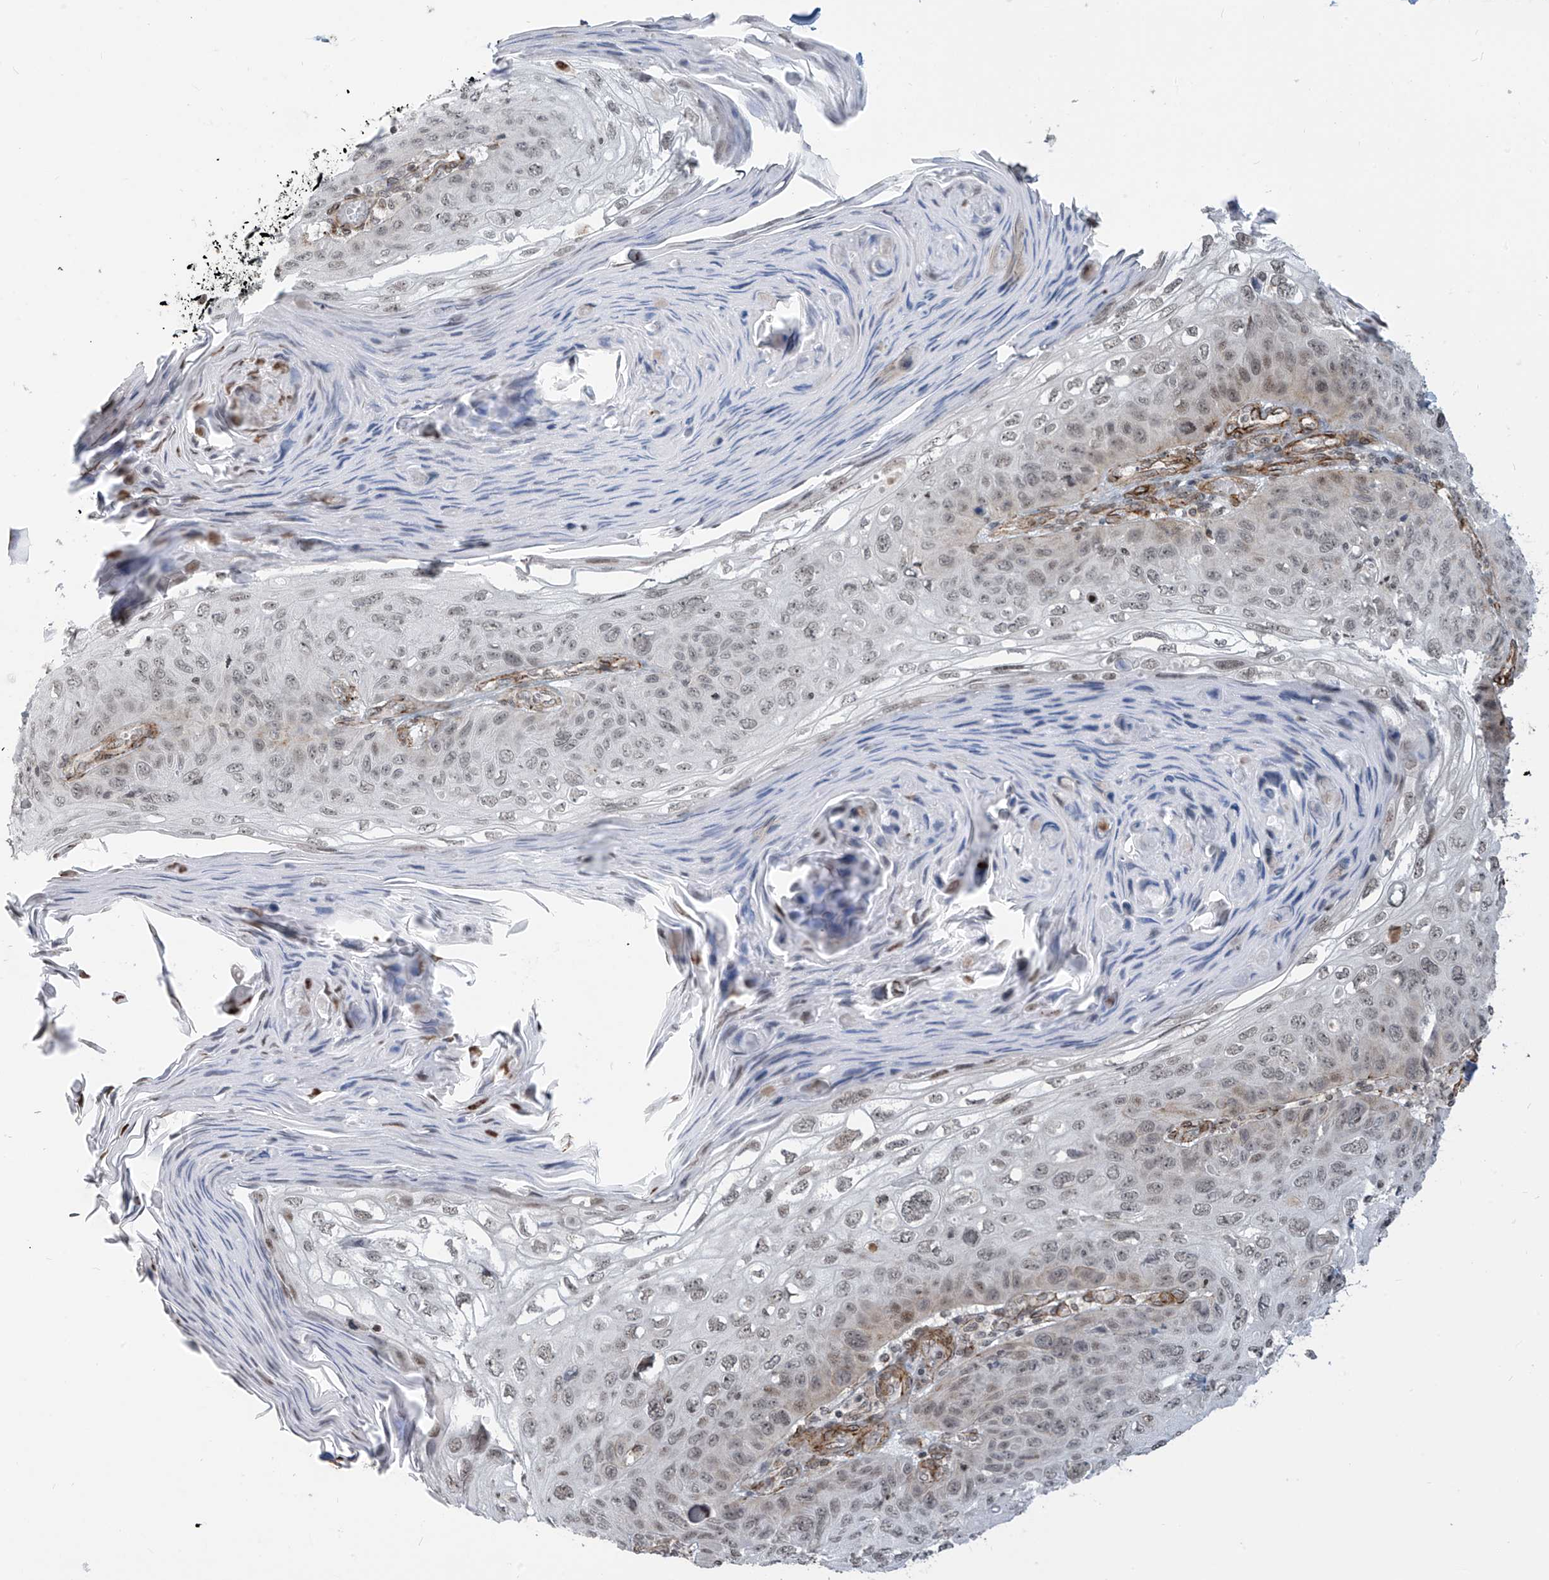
{"staining": {"intensity": "weak", "quantity": ">75%", "location": "nuclear"}, "tissue": "skin cancer", "cell_type": "Tumor cells", "image_type": "cancer", "snomed": [{"axis": "morphology", "description": "Squamous cell carcinoma, NOS"}, {"axis": "topography", "description": "Skin"}], "caption": "Tumor cells demonstrate weak nuclear positivity in about >75% of cells in skin cancer (squamous cell carcinoma).", "gene": "METAP1D", "patient": {"sex": "female", "age": 90}}